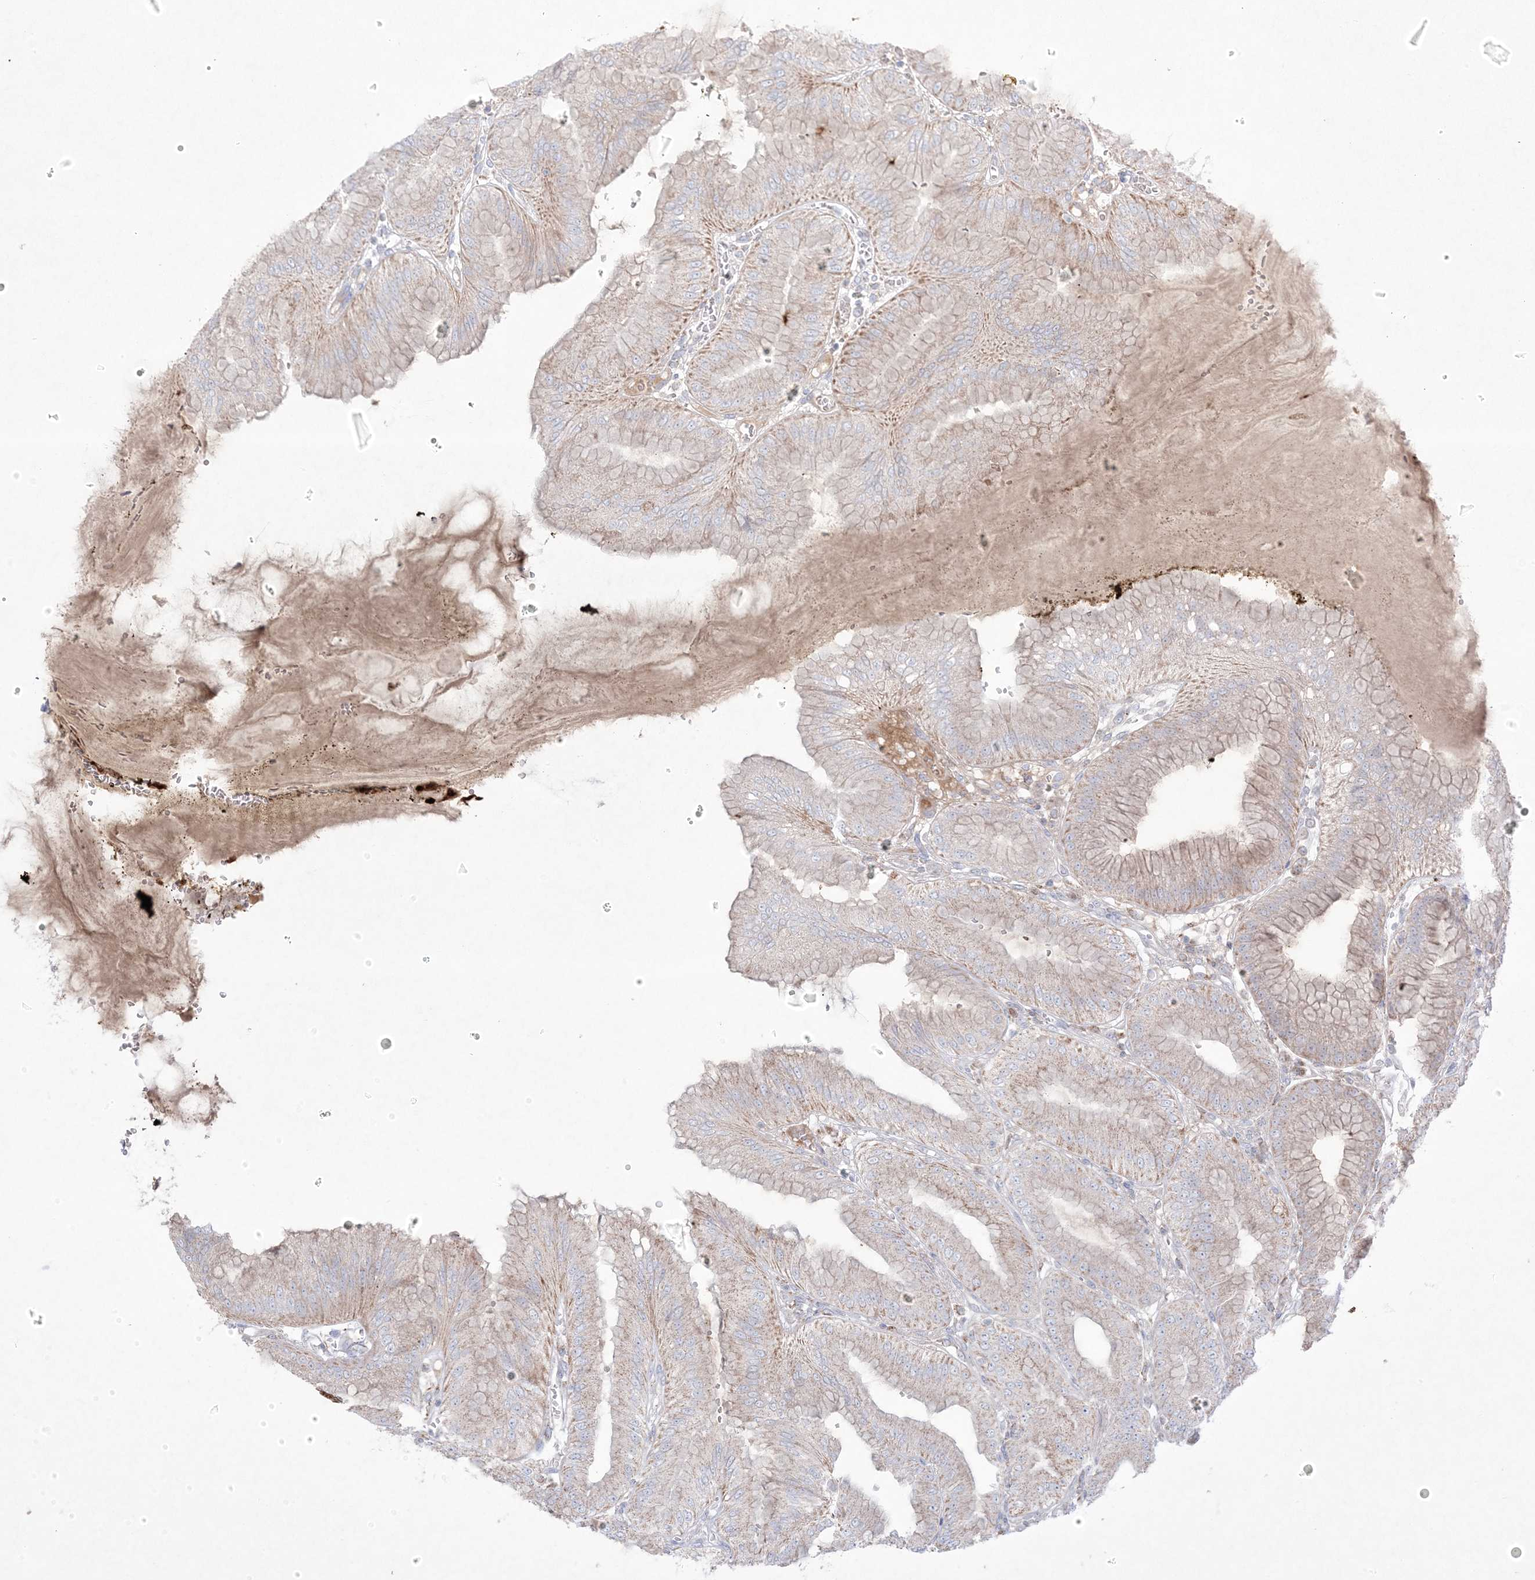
{"staining": {"intensity": "moderate", "quantity": "25%-75%", "location": "cytoplasmic/membranous"}, "tissue": "stomach", "cell_type": "Glandular cells", "image_type": "normal", "snomed": [{"axis": "morphology", "description": "Normal tissue, NOS"}, {"axis": "topography", "description": "Stomach, lower"}], "caption": "Protein staining reveals moderate cytoplasmic/membranous staining in approximately 25%-75% of glandular cells in normal stomach.", "gene": "KCTD6", "patient": {"sex": "male", "age": 71}}